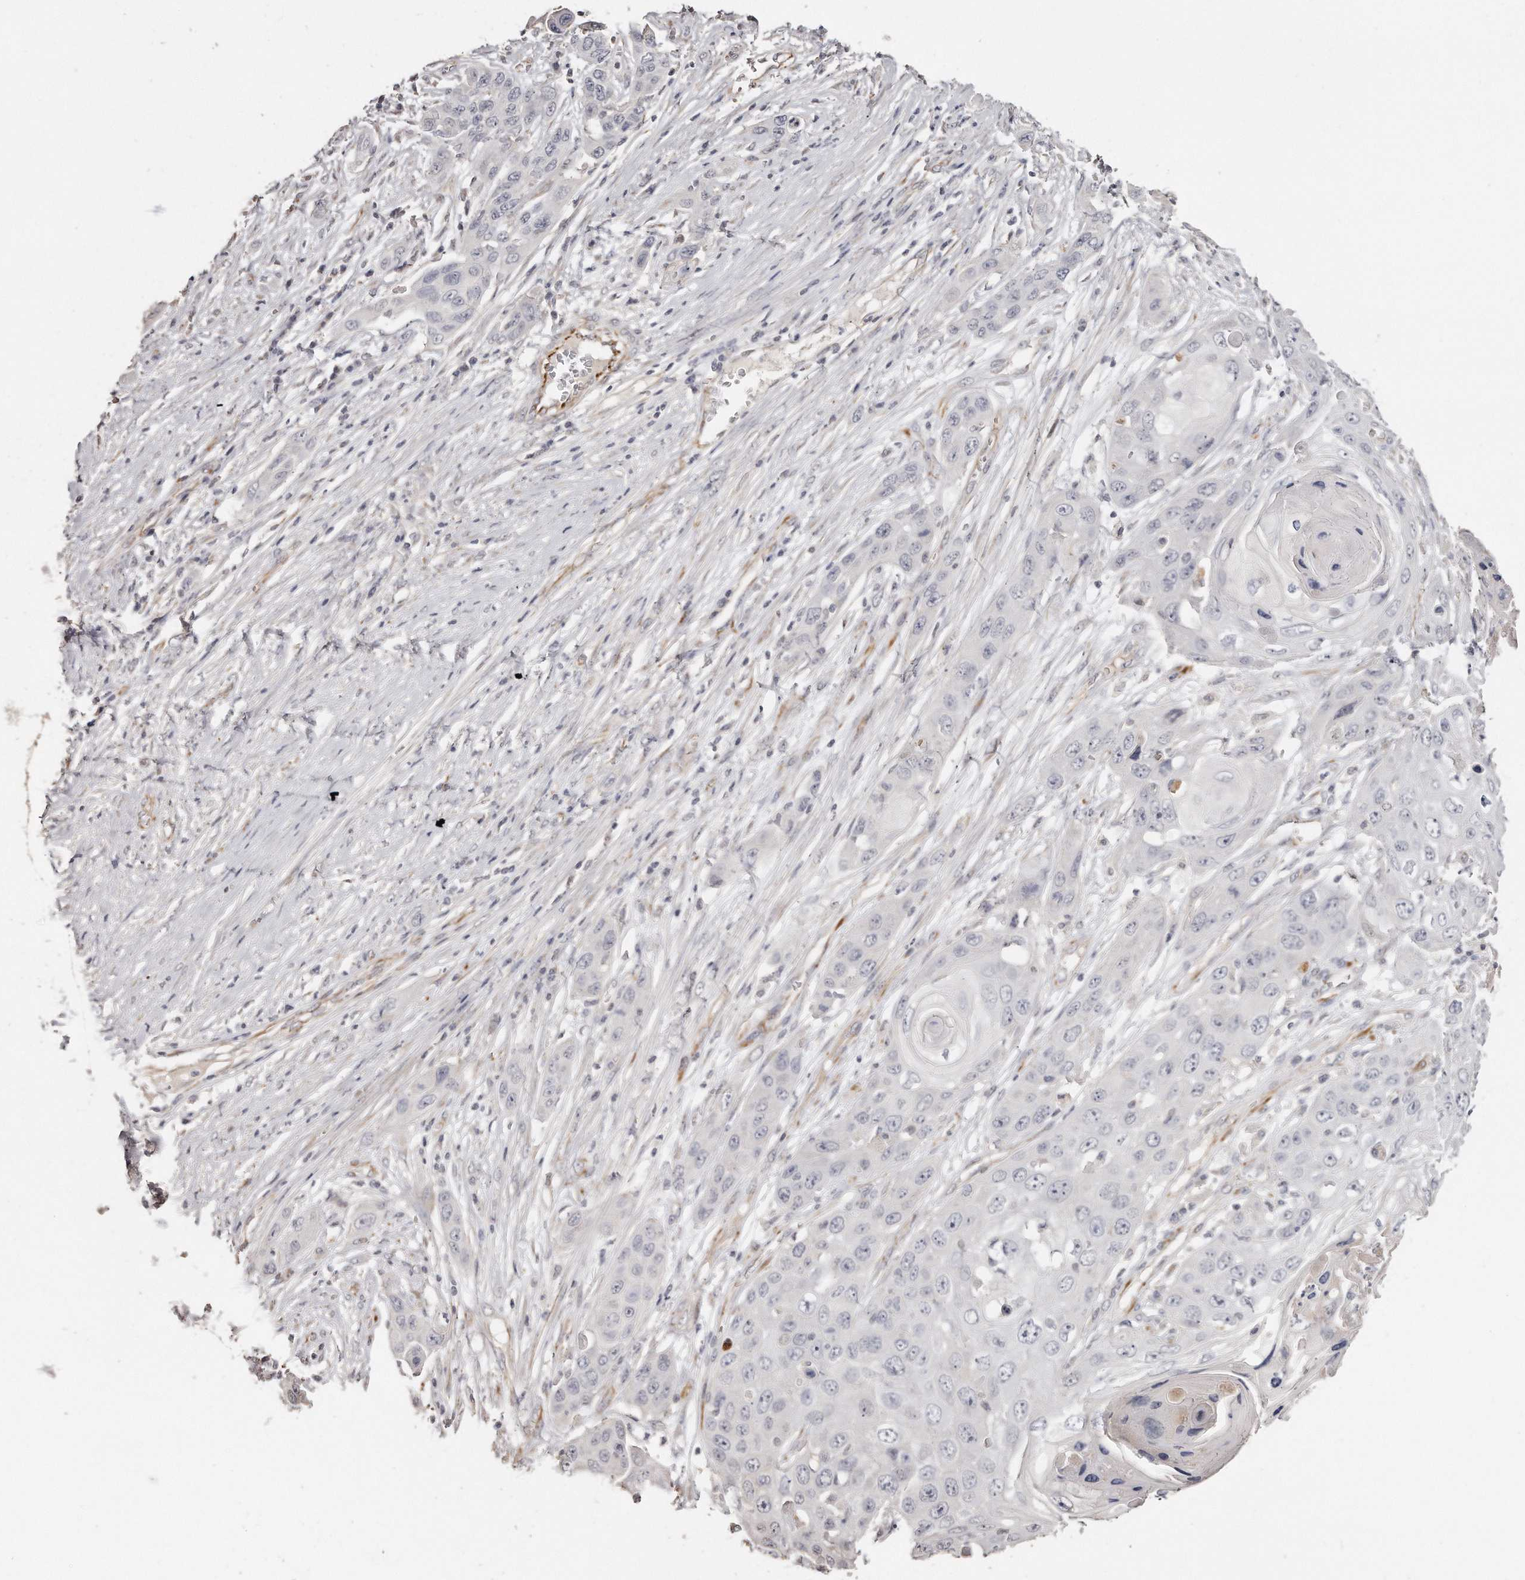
{"staining": {"intensity": "negative", "quantity": "none", "location": "none"}, "tissue": "skin cancer", "cell_type": "Tumor cells", "image_type": "cancer", "snomed": [{"axis": "morphology", "description": "Squamous cell carcinoma, NOS"}, {"axis": "topography", "description": "Skin"}], "caption": "This is a histopathology image of immunohistochemistry (IHC) staining of skin cancer, which shows no positivity in tumor cells.", "gene": "ZYG11A", "patient": {"sex": "male", "age": 55}}